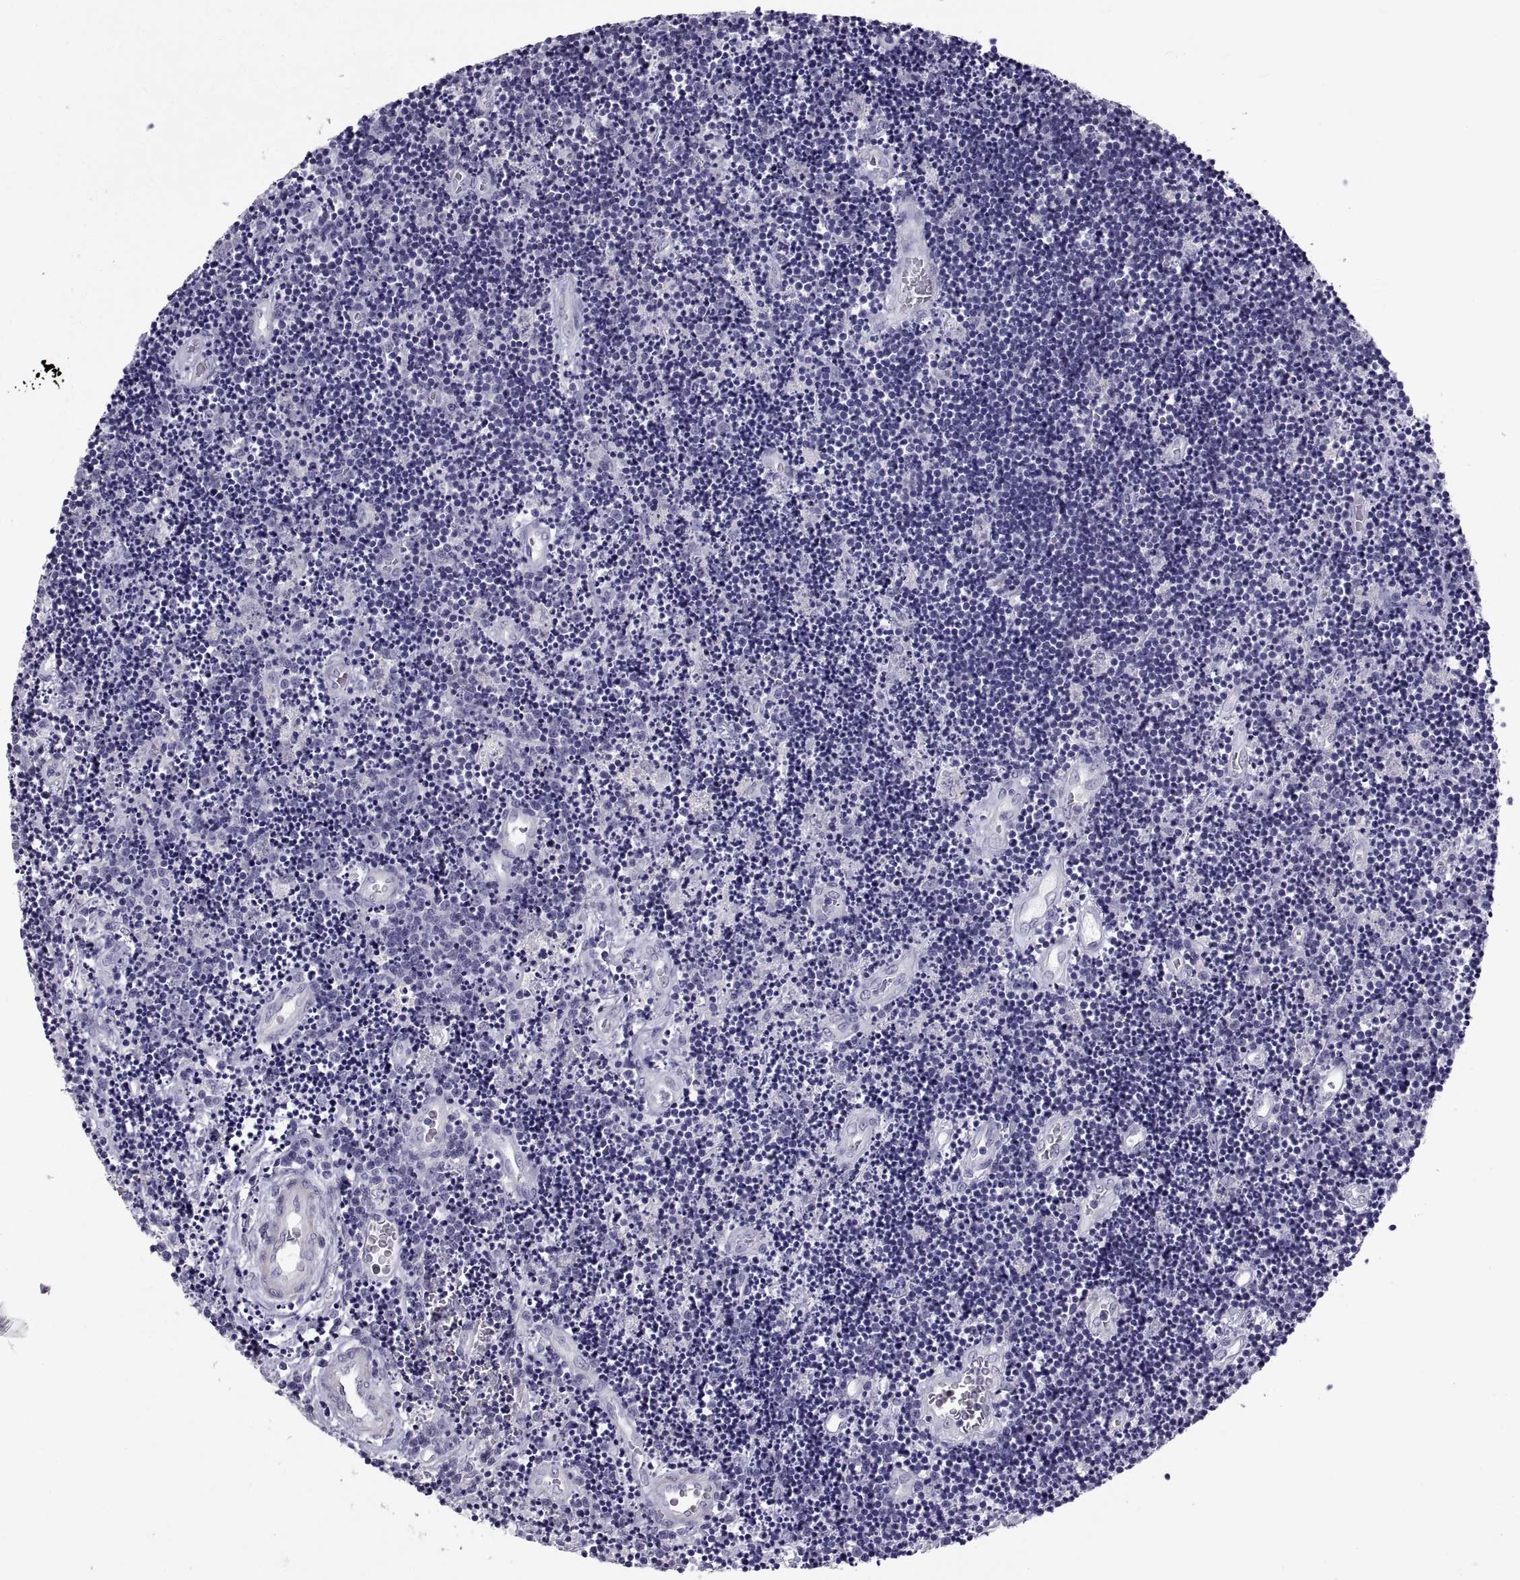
{"staining": {"intensity": "negative", "quantity": "none", "location": "none"}, "tissue": "lymphoma", "cell_type": "Tumor cells", "image_type": "cancer", "snomed": [{"axis": "morphology", "description": "Malignant lymphoma, non-Hodgkin's type, Low grade"}, {"axis": "topography", "description": "Brain"}], "caption": "DAB (3,3'-diaminobenzidine) immunohistochemical staining of lymphoma displays no significant staining in tumor cells.", "gene": "IGSF1", "patient": {"sex": "female", "age": 66}}